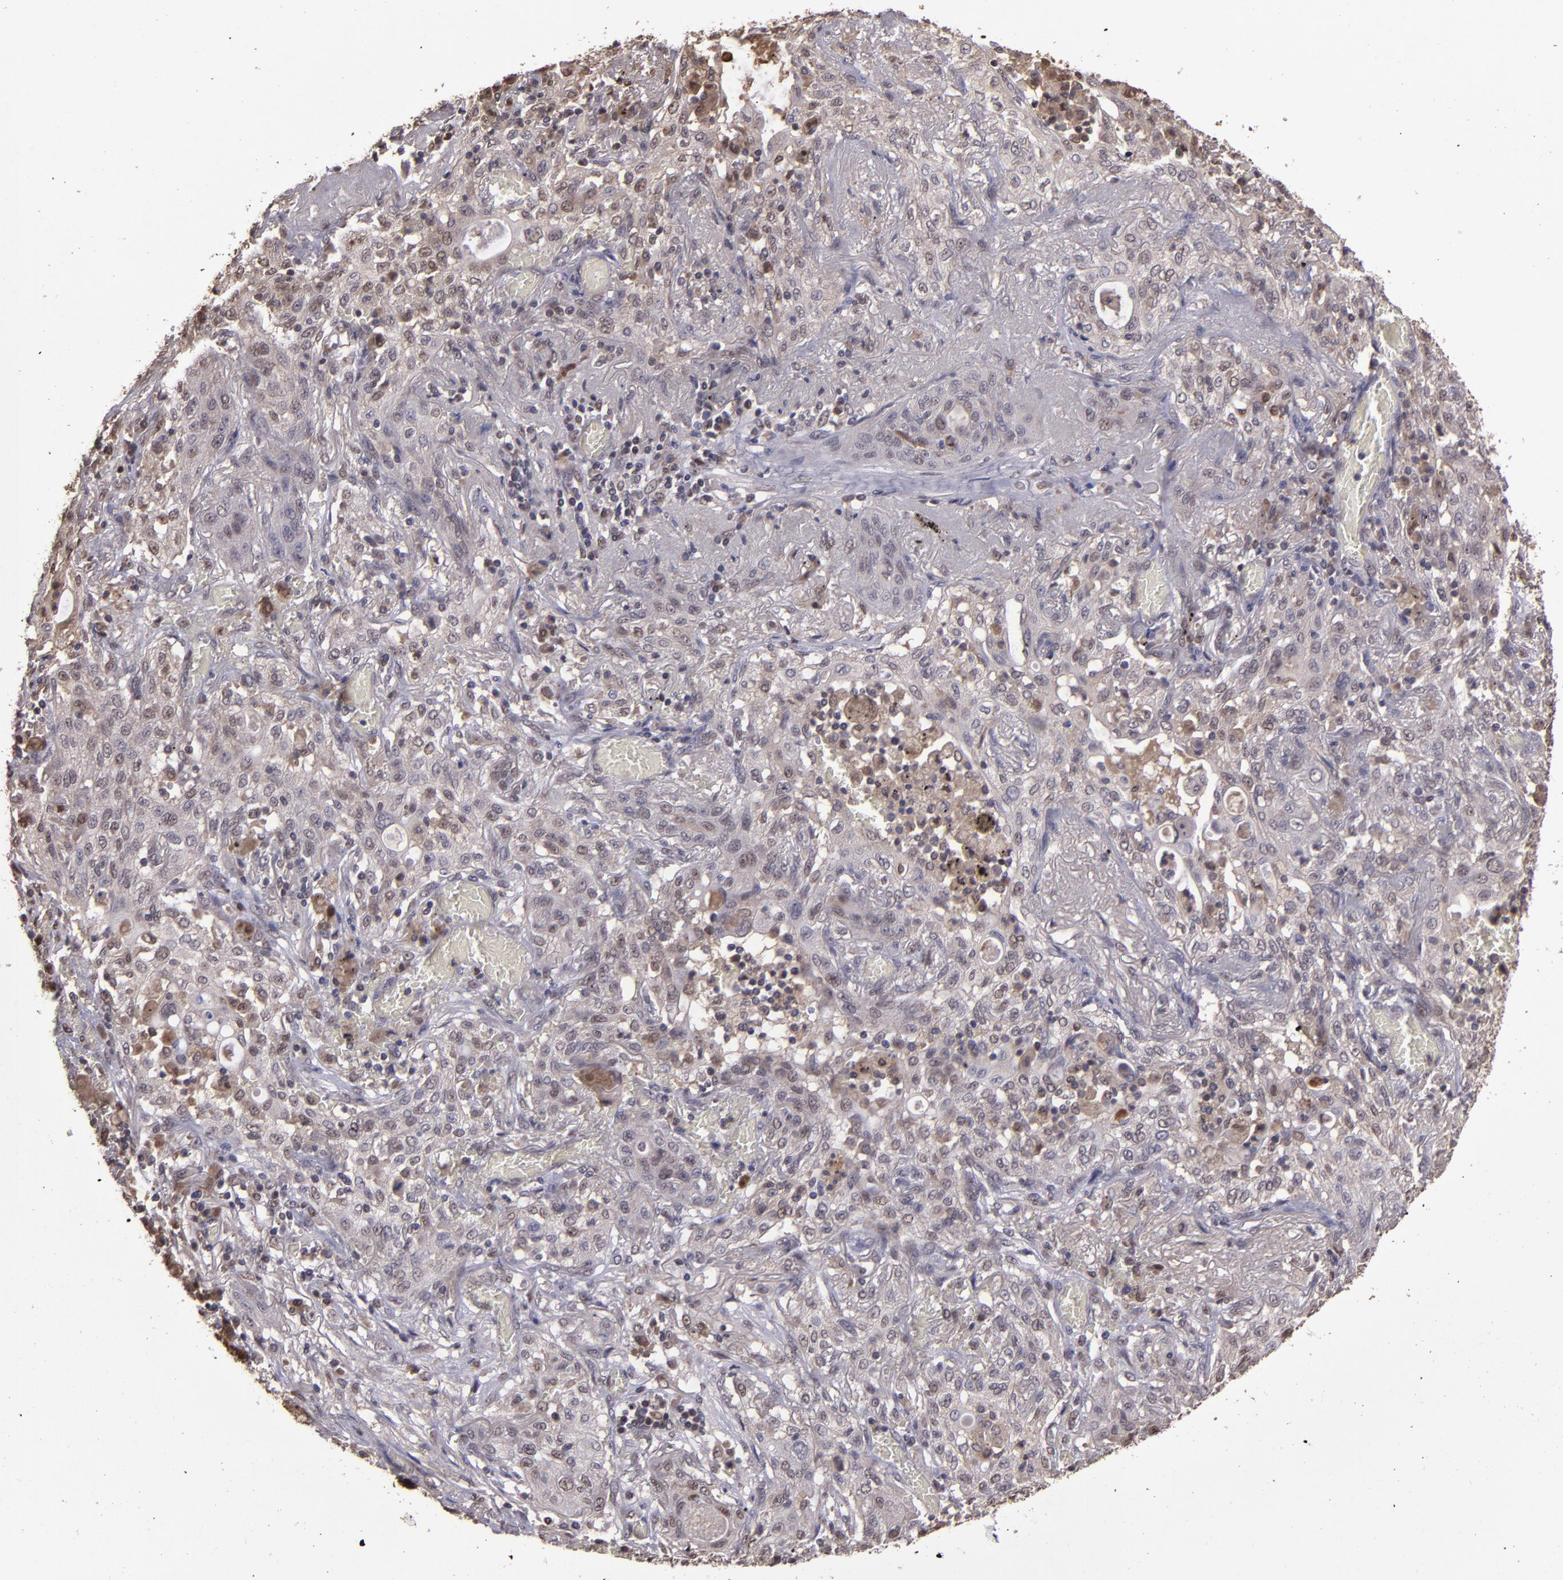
{"staining": {"intensity": "weak", "quantity": "25%-75%", "location": "cytoplasmic/membranous"}, "tissue": "lung cancer", "cell_type": "Tumor cells", "image_type": "cancer", "snomed": [{"axis": "morphology", "description": "Squamous cell carcinoma, NOS"}, {"axis": "topography", "description": "Lung"}], "caption": "DAB immunohistochemical staining of lung cancer (squamous cell carcinoma) displays weak cytoplasmic/membranous protein staining in about 25%-75% of tumor cells.", "gene": "SERPINF2", "patient": {"sex": "female", "age": 47}}